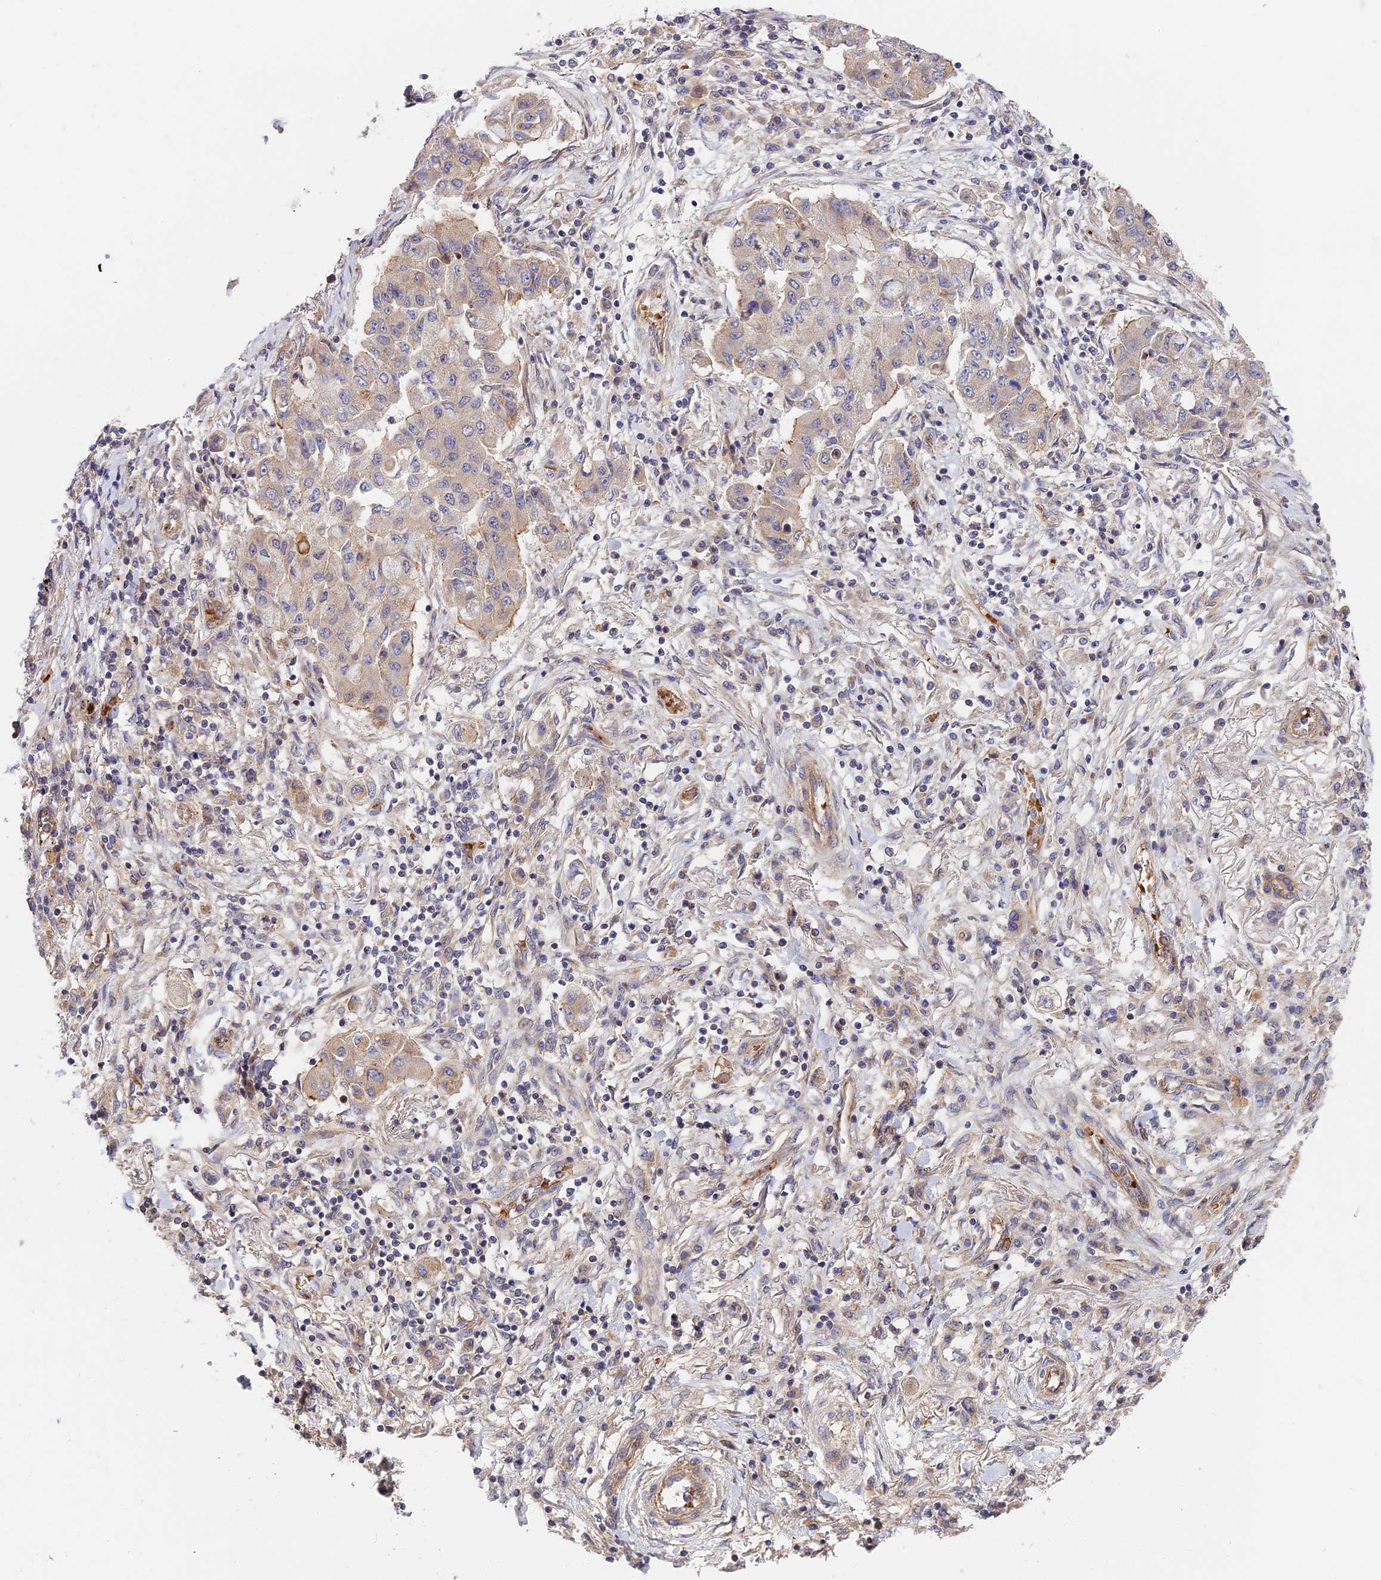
{"staining": {"intensity": "negative", "quantity": "none", "location": "none"}, "tissue": "lung cancer", "cell_type": "Tumor cells", "image_type": "cancer", "snomed": [{"axis": "morphology", "description": "Squamous cell carcinoma, NOS"}, {"axis": "topography", "description": "Lung"}], "caption": "Immunohistochemistry (IHC) of human lung cancer (squamous cell carcinoma) exhibits no staining in tumor cells. (IHC, brightfield microscopy, high magnification).", "gene": "MISP3", "patient": {"sex": "male", "age": 74}}